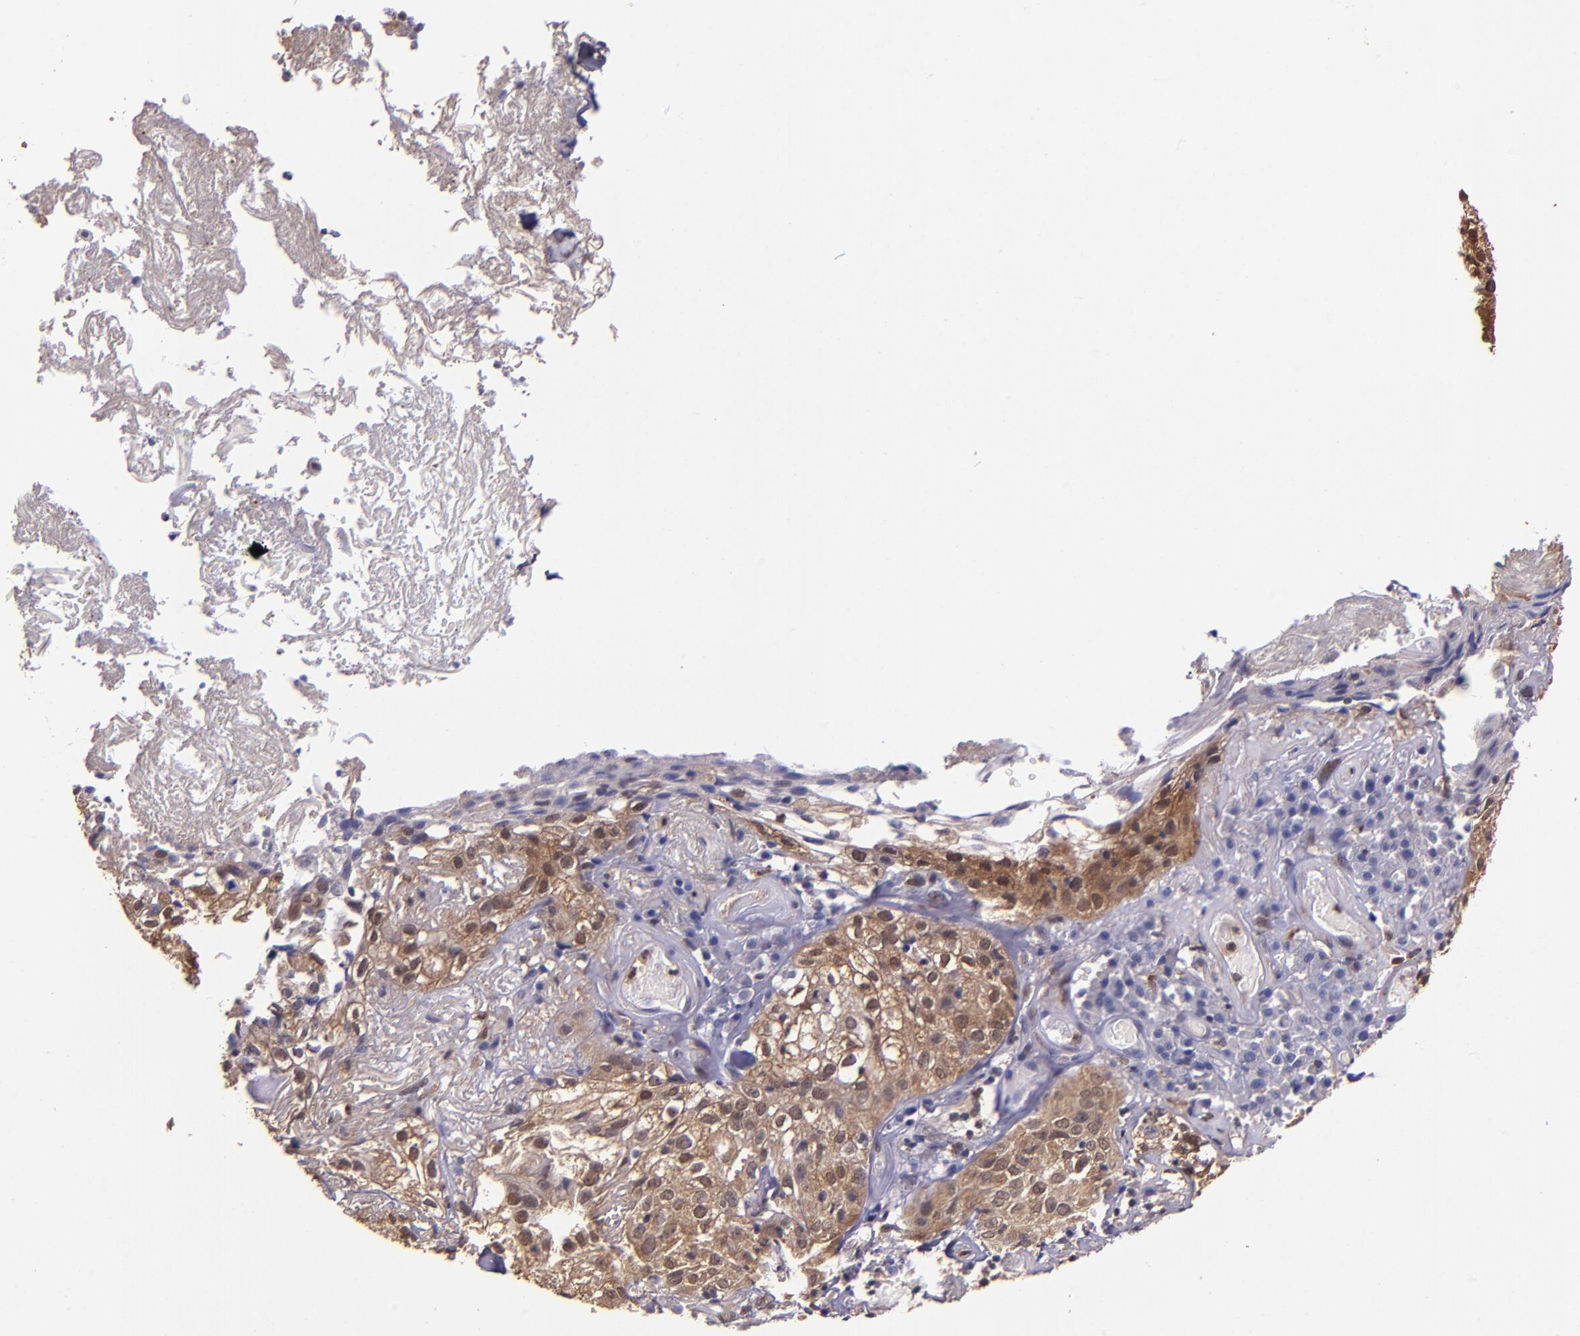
{"staining": {"intensity": "moderate", "quantity": ">75%", "location": "cytoplasmic/membranous,nuclear"}, "tissue": "skin cancer", "cell_type": "Tumor cells", "image_type": "cancer", "snomed": [{"axis": "morphology", "description": "Squamous cell carcinoma, NOS"}, {"axis": "topography", "description": "Skin"}], "caption": "DAB immunohistochemical staining of human skin cancer (squamous cell carcinoma) shows moderate cytoplasmic/membranous and nuclear protein staining in approximately >75% of tumor cells.", "gene": "STAT6", "patient": {"sex": "male", "age": 65}}